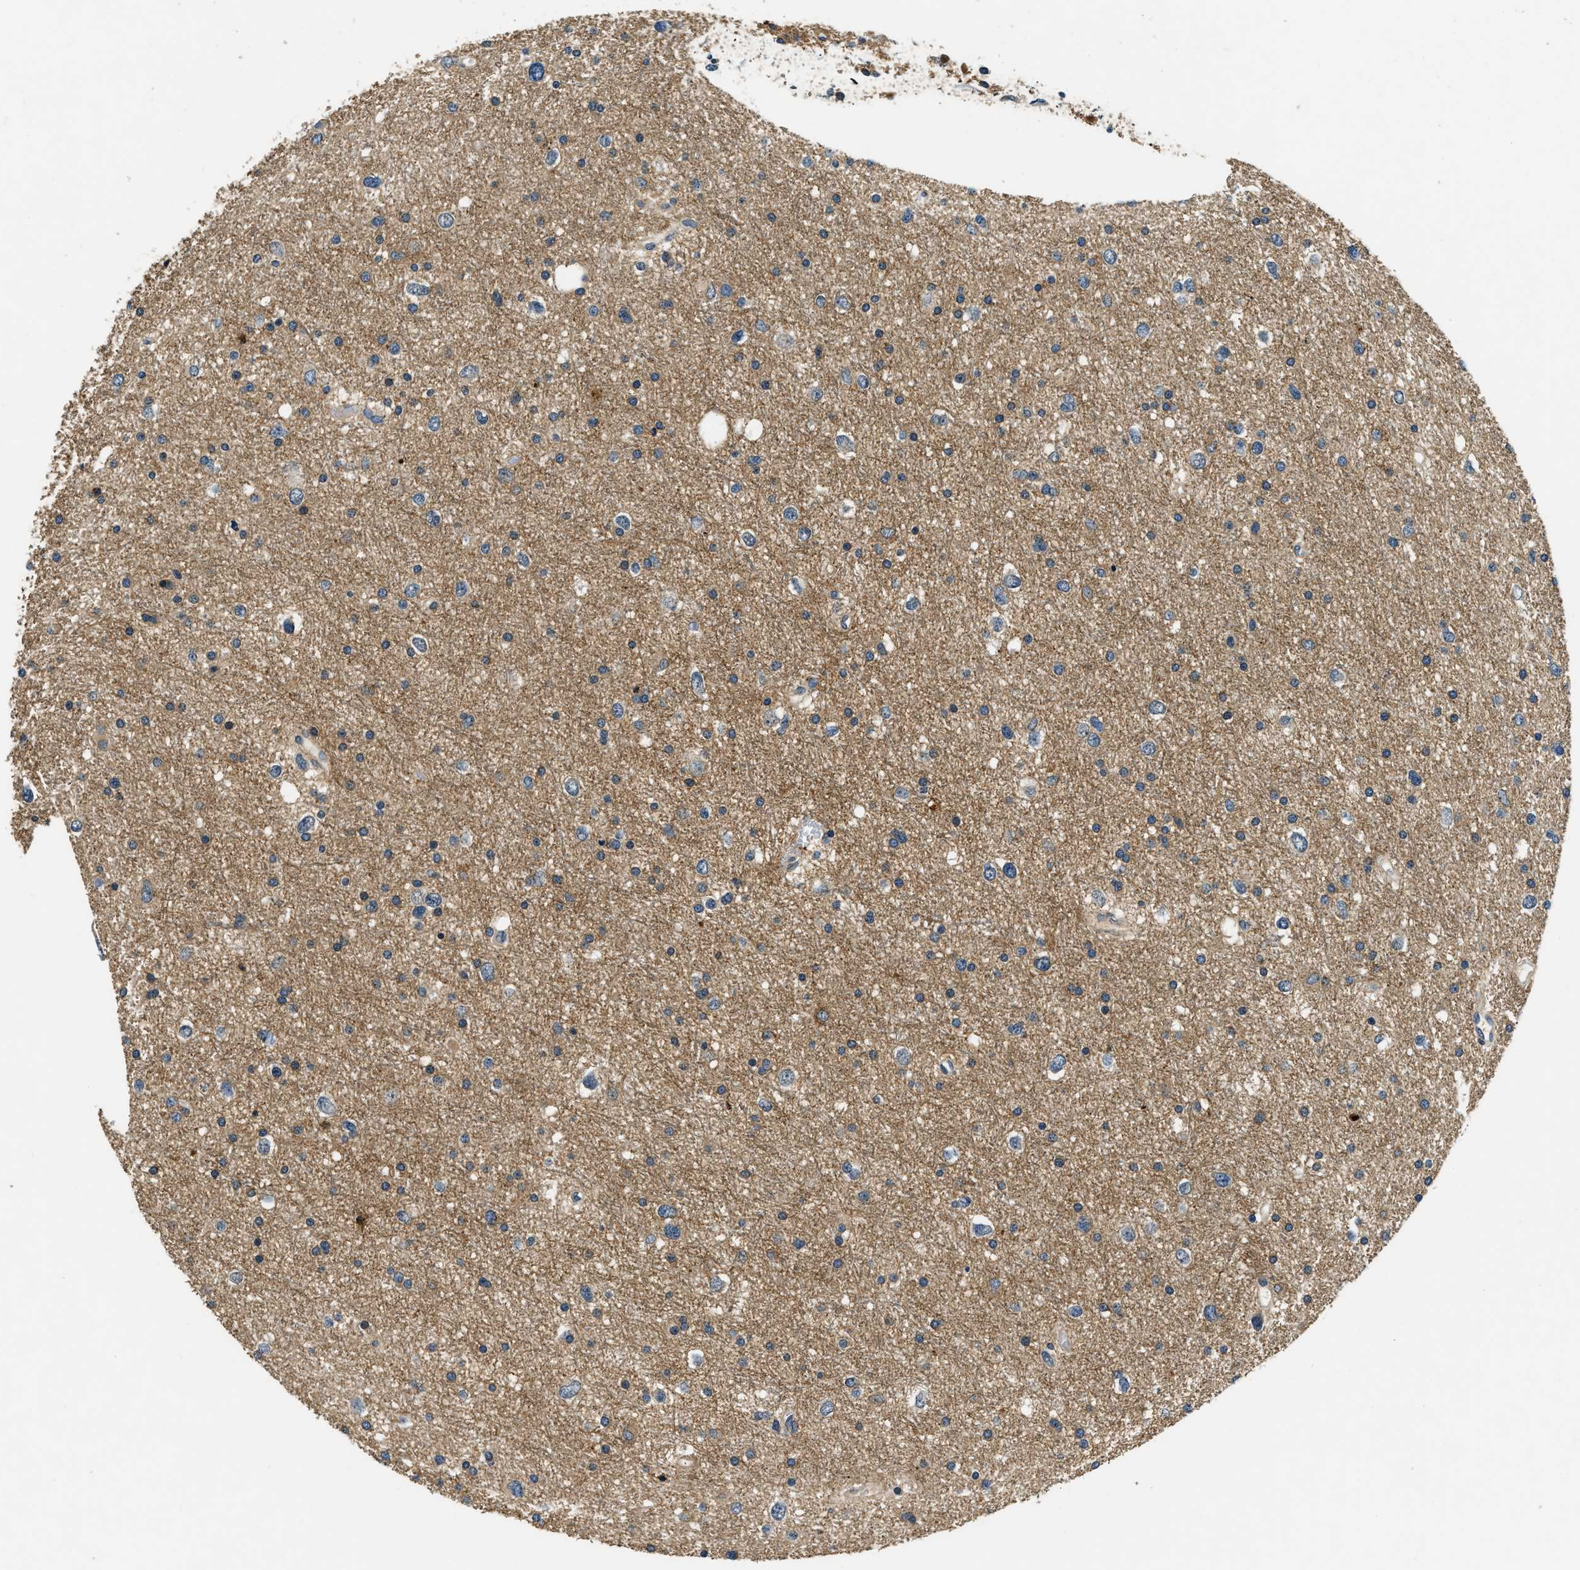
{"staining": {"intensity": "moderate", "quantity": ">75%", "location": "cytoplasmic/membranous"}, "tissue": "glioma", "cell_type": "Tumor cells", "image_type": "cancer", "snomed": [{"axis": "morphology", "description": "Glioma, malignant, Low grade"}, {"axis": "topography", "description": "Brain"}], "caption": "Protein staining reveals moderate cytoplasmic/membranous expression in about >75% of tumor cells in glioma.", "gene": "RESF1", "patient": {"sex": "female", "age": 37}}